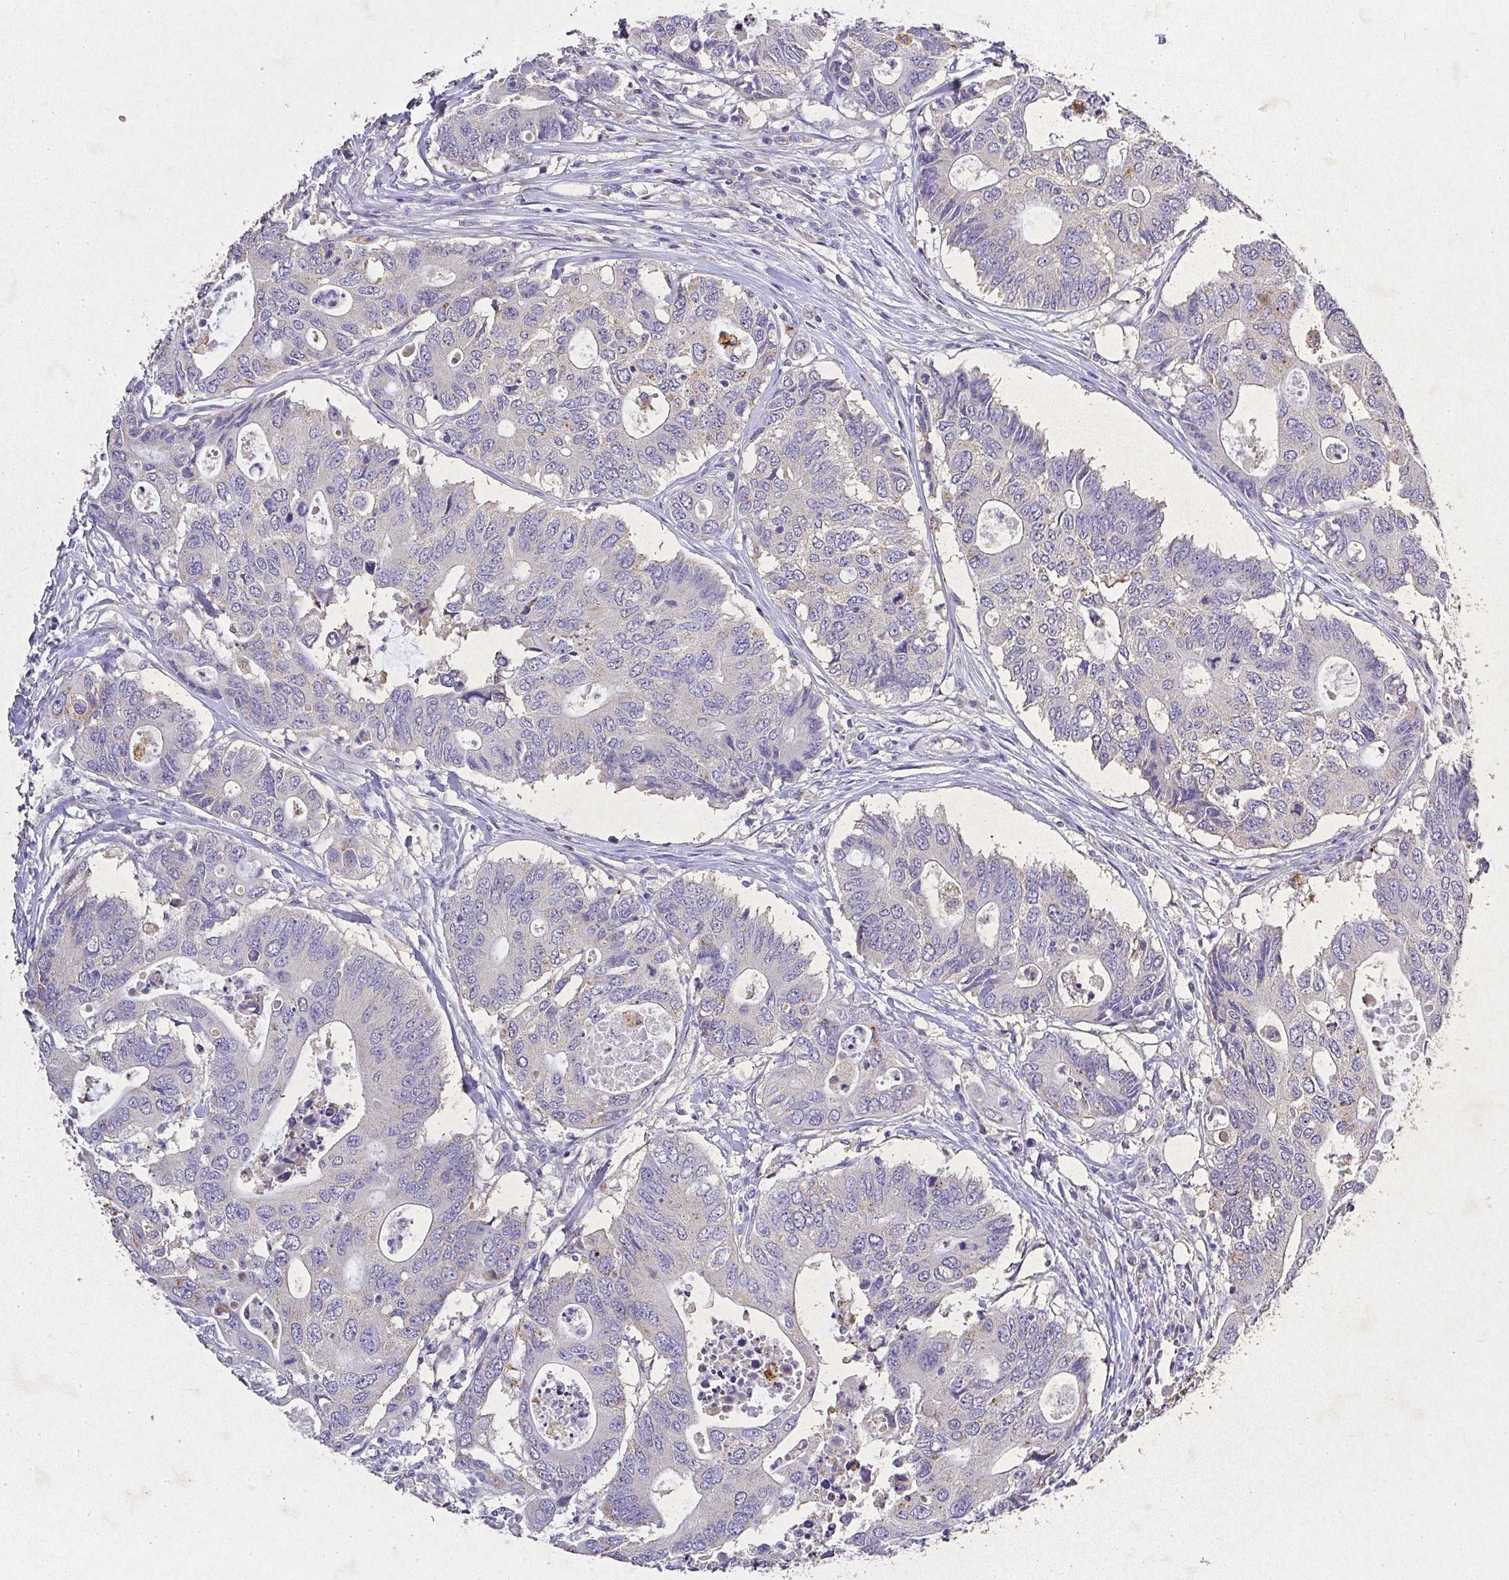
{"staining": {"intensity": "negative", "quantity": "none", "location": "none"}, "tissue": "colorectal cancer", "cell_type": "Tumor cells", "image_type": "cancer", "snomed": [{"axis": "morphology", "description": "Adenocarcinoma, NOS"}, {"axis": "topography", "description": "Colon"}], "caption": "Histopathology image shows no significant protein positivity in tumor cells of colorectal cancer (adenocarcinoma). (Stains: DAB immunohistochemistry (IHC) with hematoxylin counter stain, Microscopy: brightfield microscopy at high magnification).", "gene": "RPS2", "patient": {"sex": "male", "age": 71}}